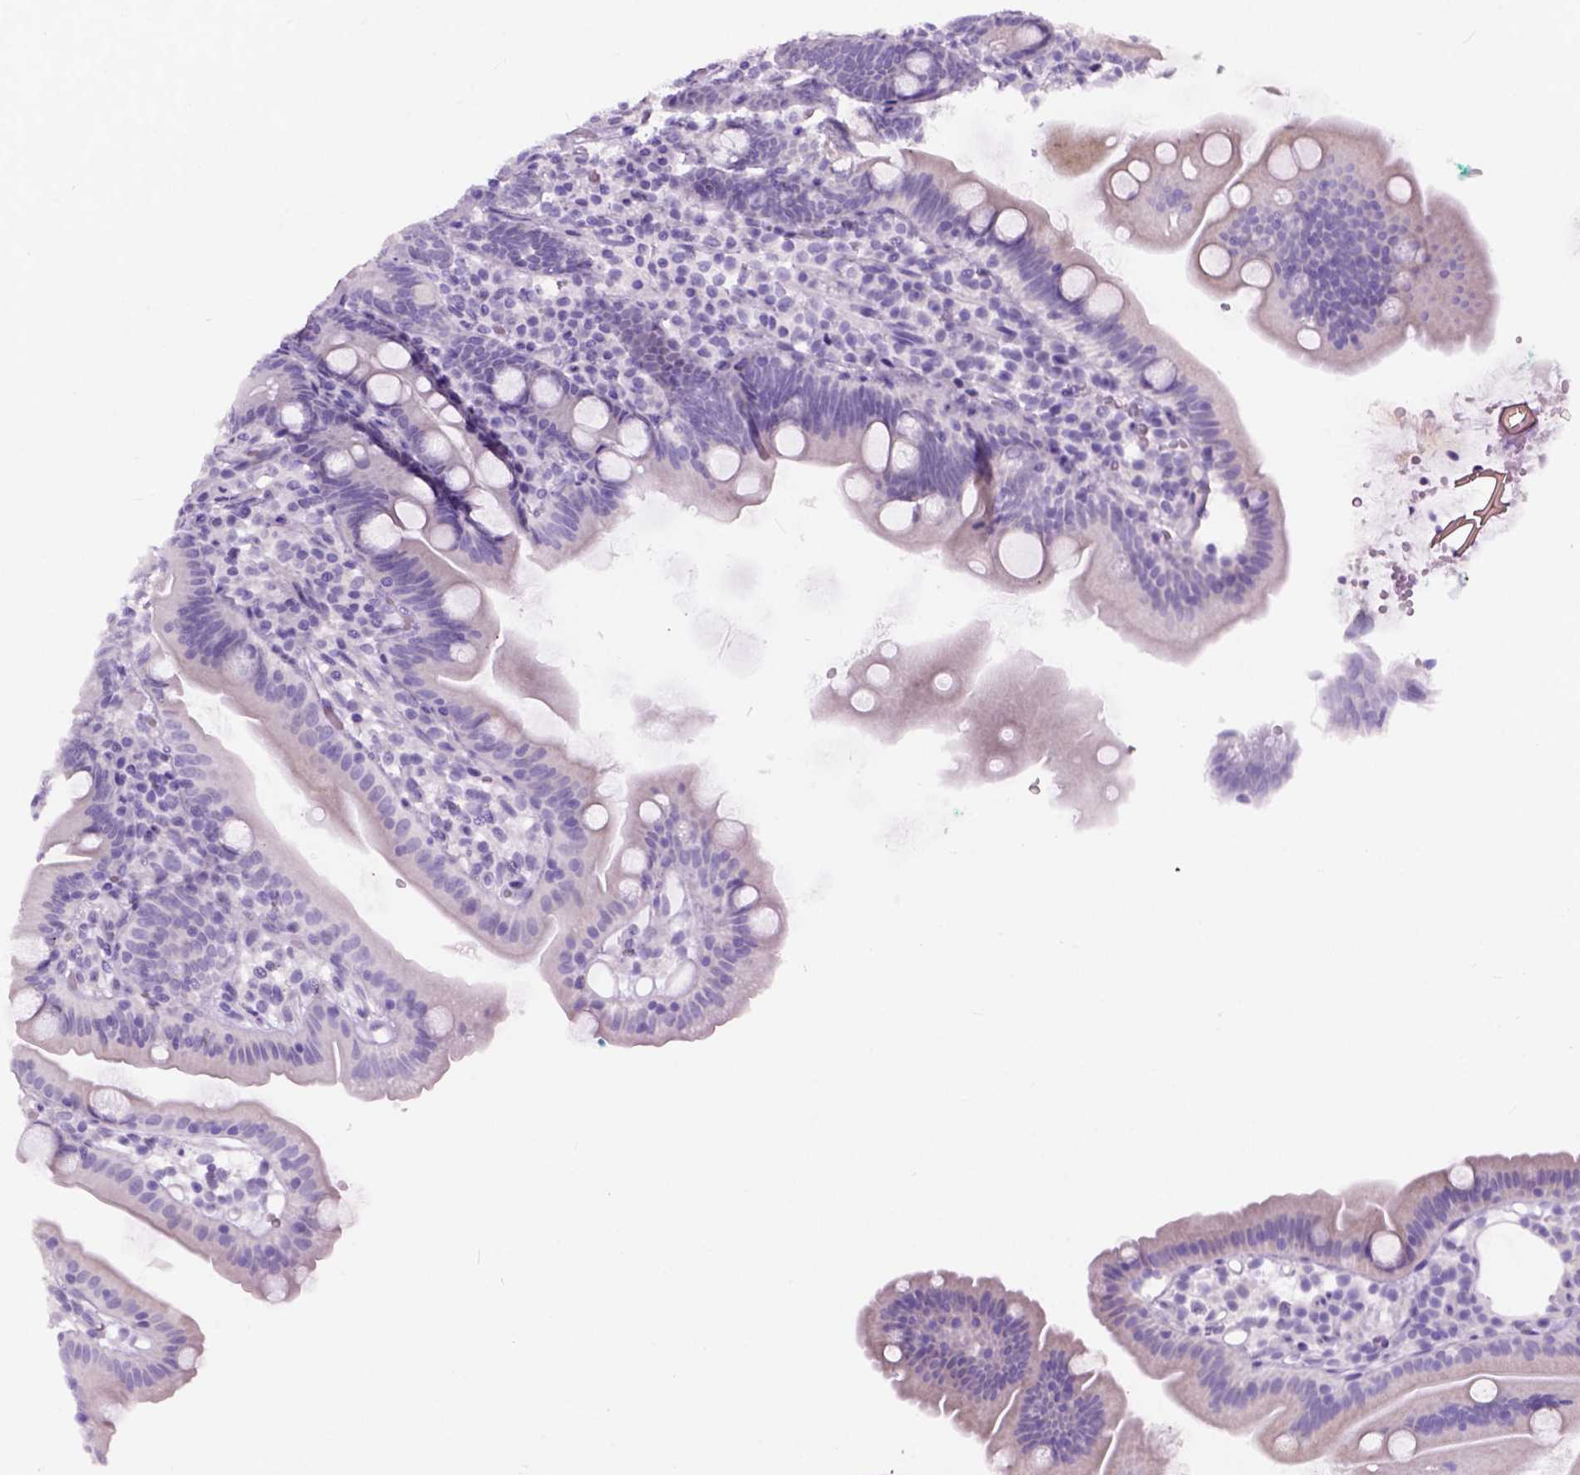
{"staining": {"intensity": "negative", "quantity": "none", "location": "none"}, "tissue": "duodenum", "cell_type": "Glandular cells", "image_type": "normal", "snomed": [{"axis": "morphology", "description": "Normal tissue, NOS"}, {"axis": "topography", "description": "Duodenum"}], "caption": "Immunohistochemistry (IHC) of benign duodenum displays no expression in glandular cells. (DAB (3,3'-diaminobenzidine) IHC visualized using brightfield microscopy, high magnification).", "gene": "AXDND1", "patient": {"sex": "female", "age": 67}}